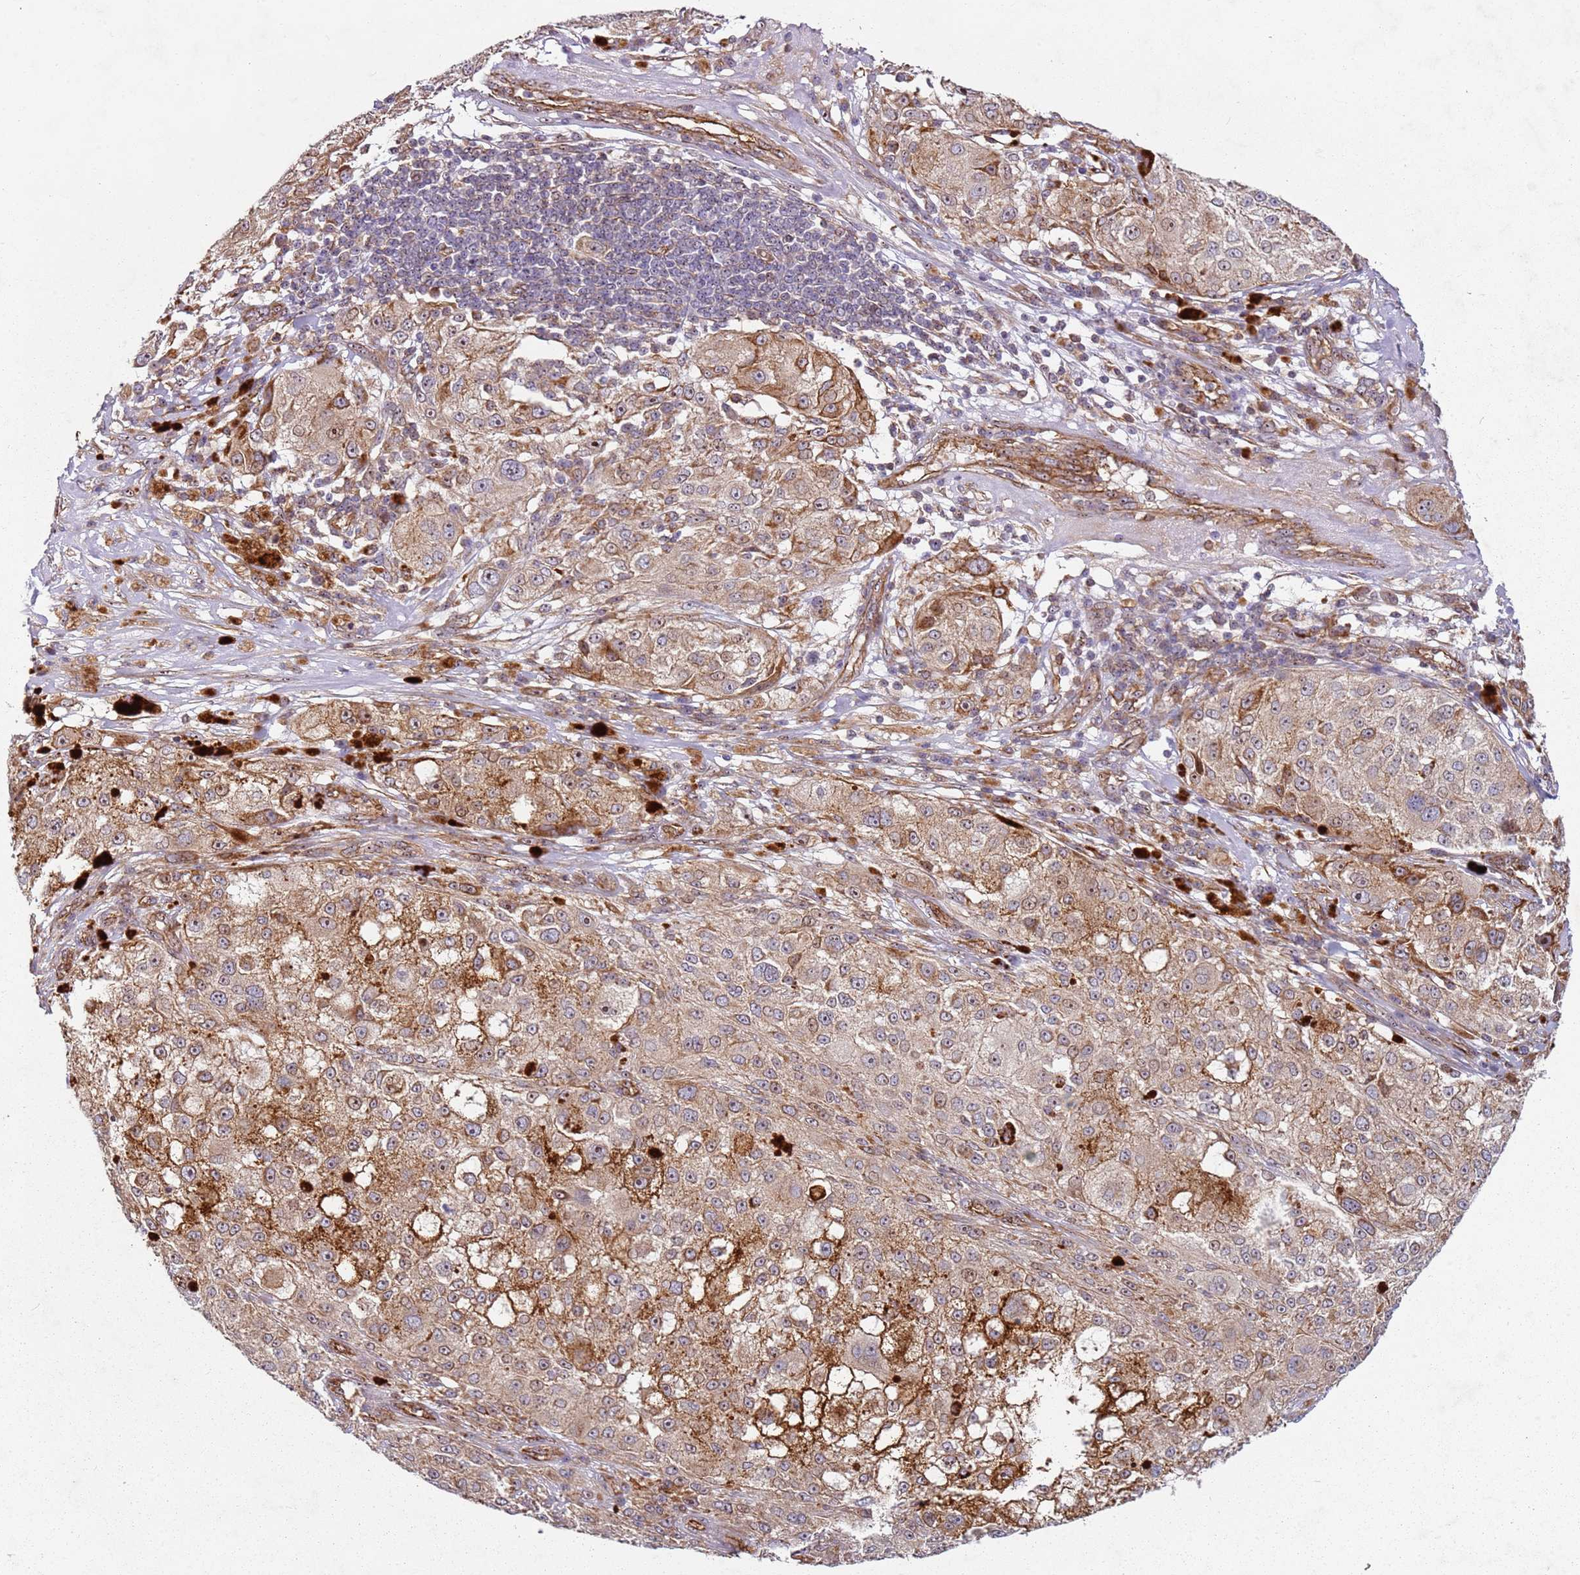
{"staining": {"intensity": "moderate", "quantity": ">75%", "location": "cytoplasmic/membranous"}, "tissue": "melanoma", "cell_type": "Tumor cells", "image_type": "cancer", "snomed": [{"axis": "morphology", "description": "Necrosis, NOS"}, {"axis": "morphology", "description": "Malignant melanoma, NOS"}, {"axis": "topography", "description": "Skin"}], "caption": "Melanoma stained for a protein reveals moderate cytoplasmic/membranous positivity in tumor cells. Using DAB (3,3'-diaminobenzidine) (brown) and hematoxylin (blue) stains, captured at high magnification using brightfield microscopy.", "gene": "C2CD4B", "patient": {"sex": "female", "age": 87}}